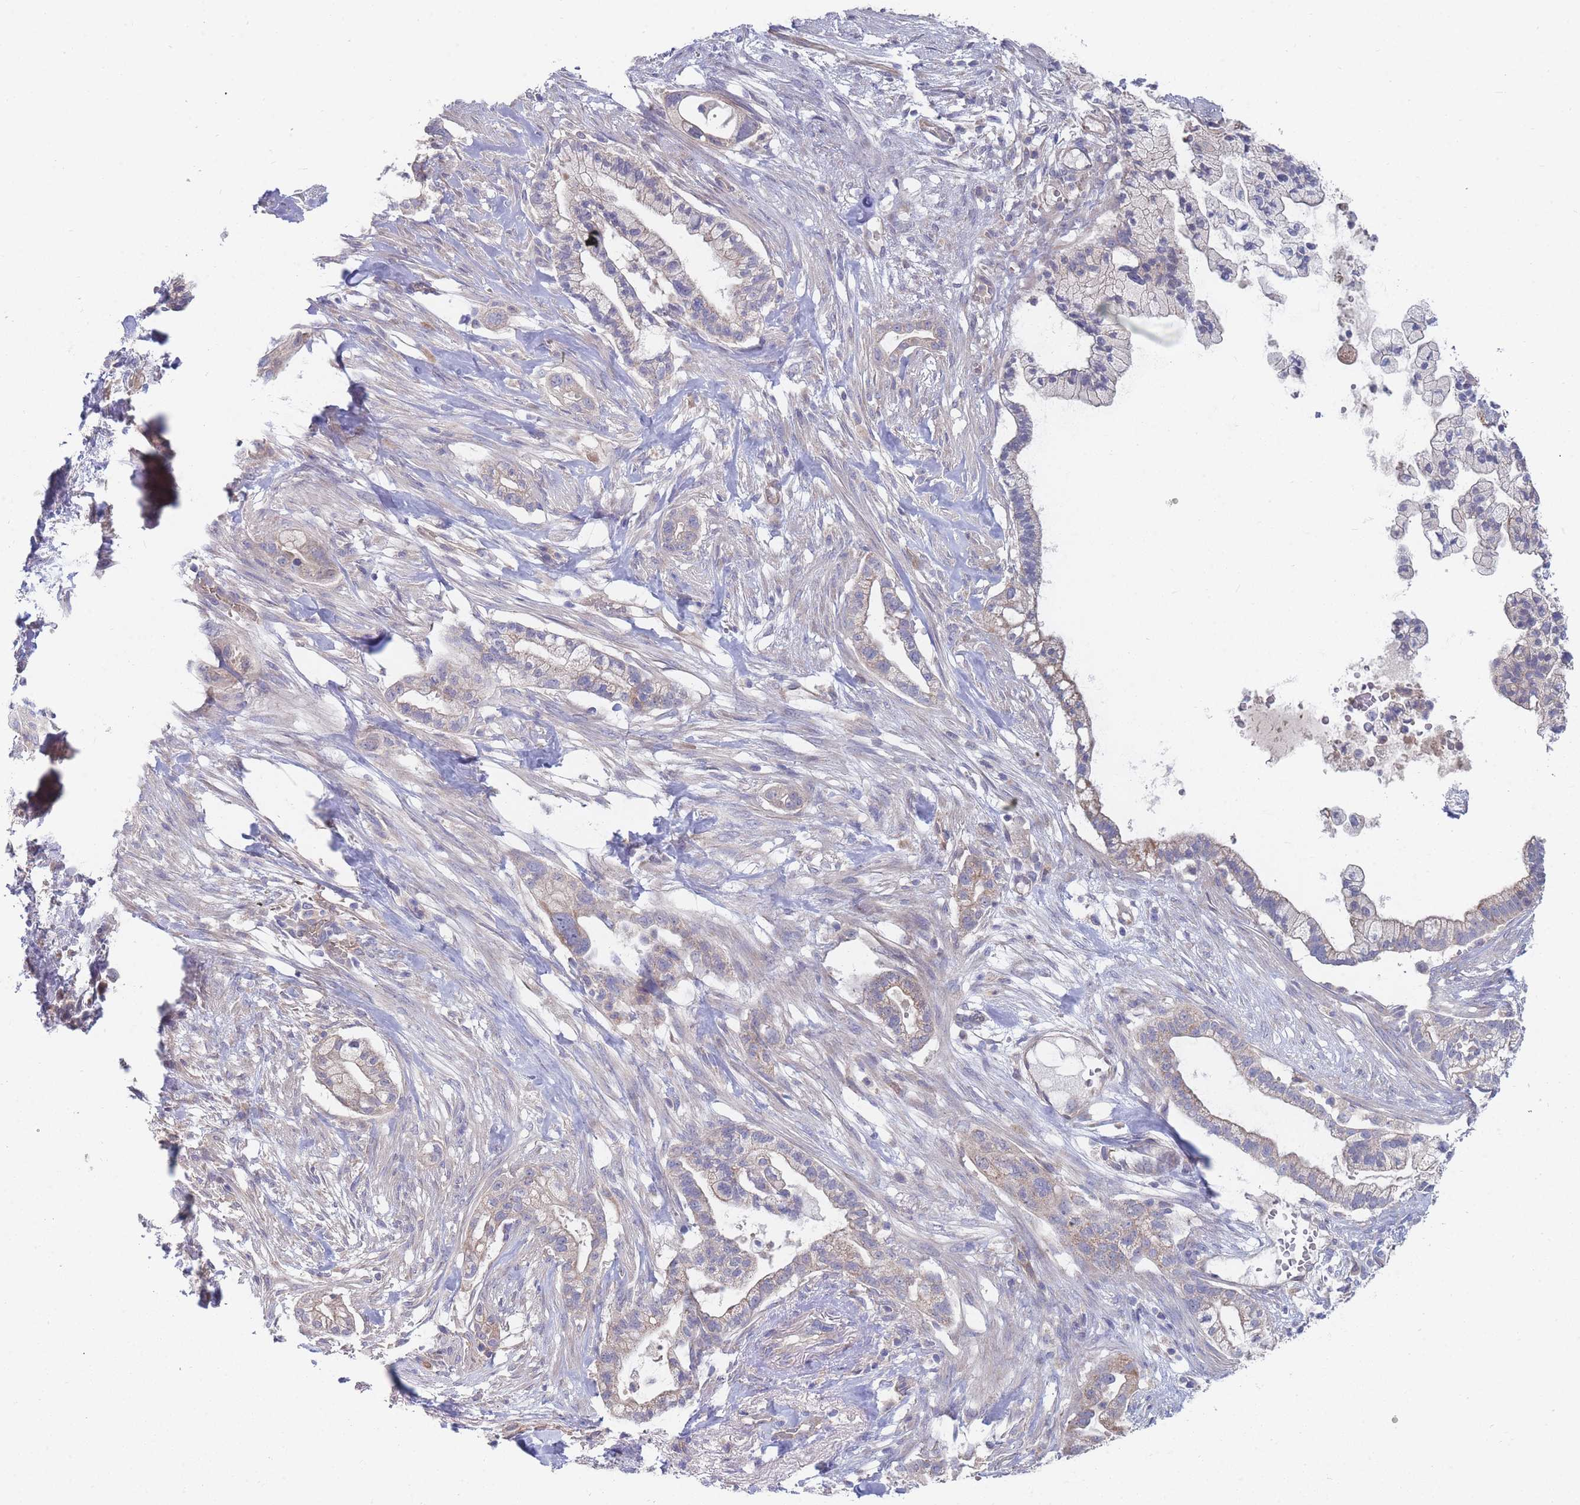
{"staining": {"intensity": "moderate", "quantity": "<25%", "location": "cytoplasmic/membranous"}, "tissue": "pancreatic cancer", "cell_type": "Tumor cells", "image_type": "cancer", "snomed": [{"axis": "morphology", "description": "Adenocarcinoma, NOS"}, {"axis": "topography", "description": "Pancreas"}], "caption": "Adenocarcinoma (pancreatic) stained with a brown dye reveals moderate cytoplasmic/membranous positive staining in approximately <25% of tumor cells.", "gene": "NUB1", "patient": {"sex": "male", "age": 44}}